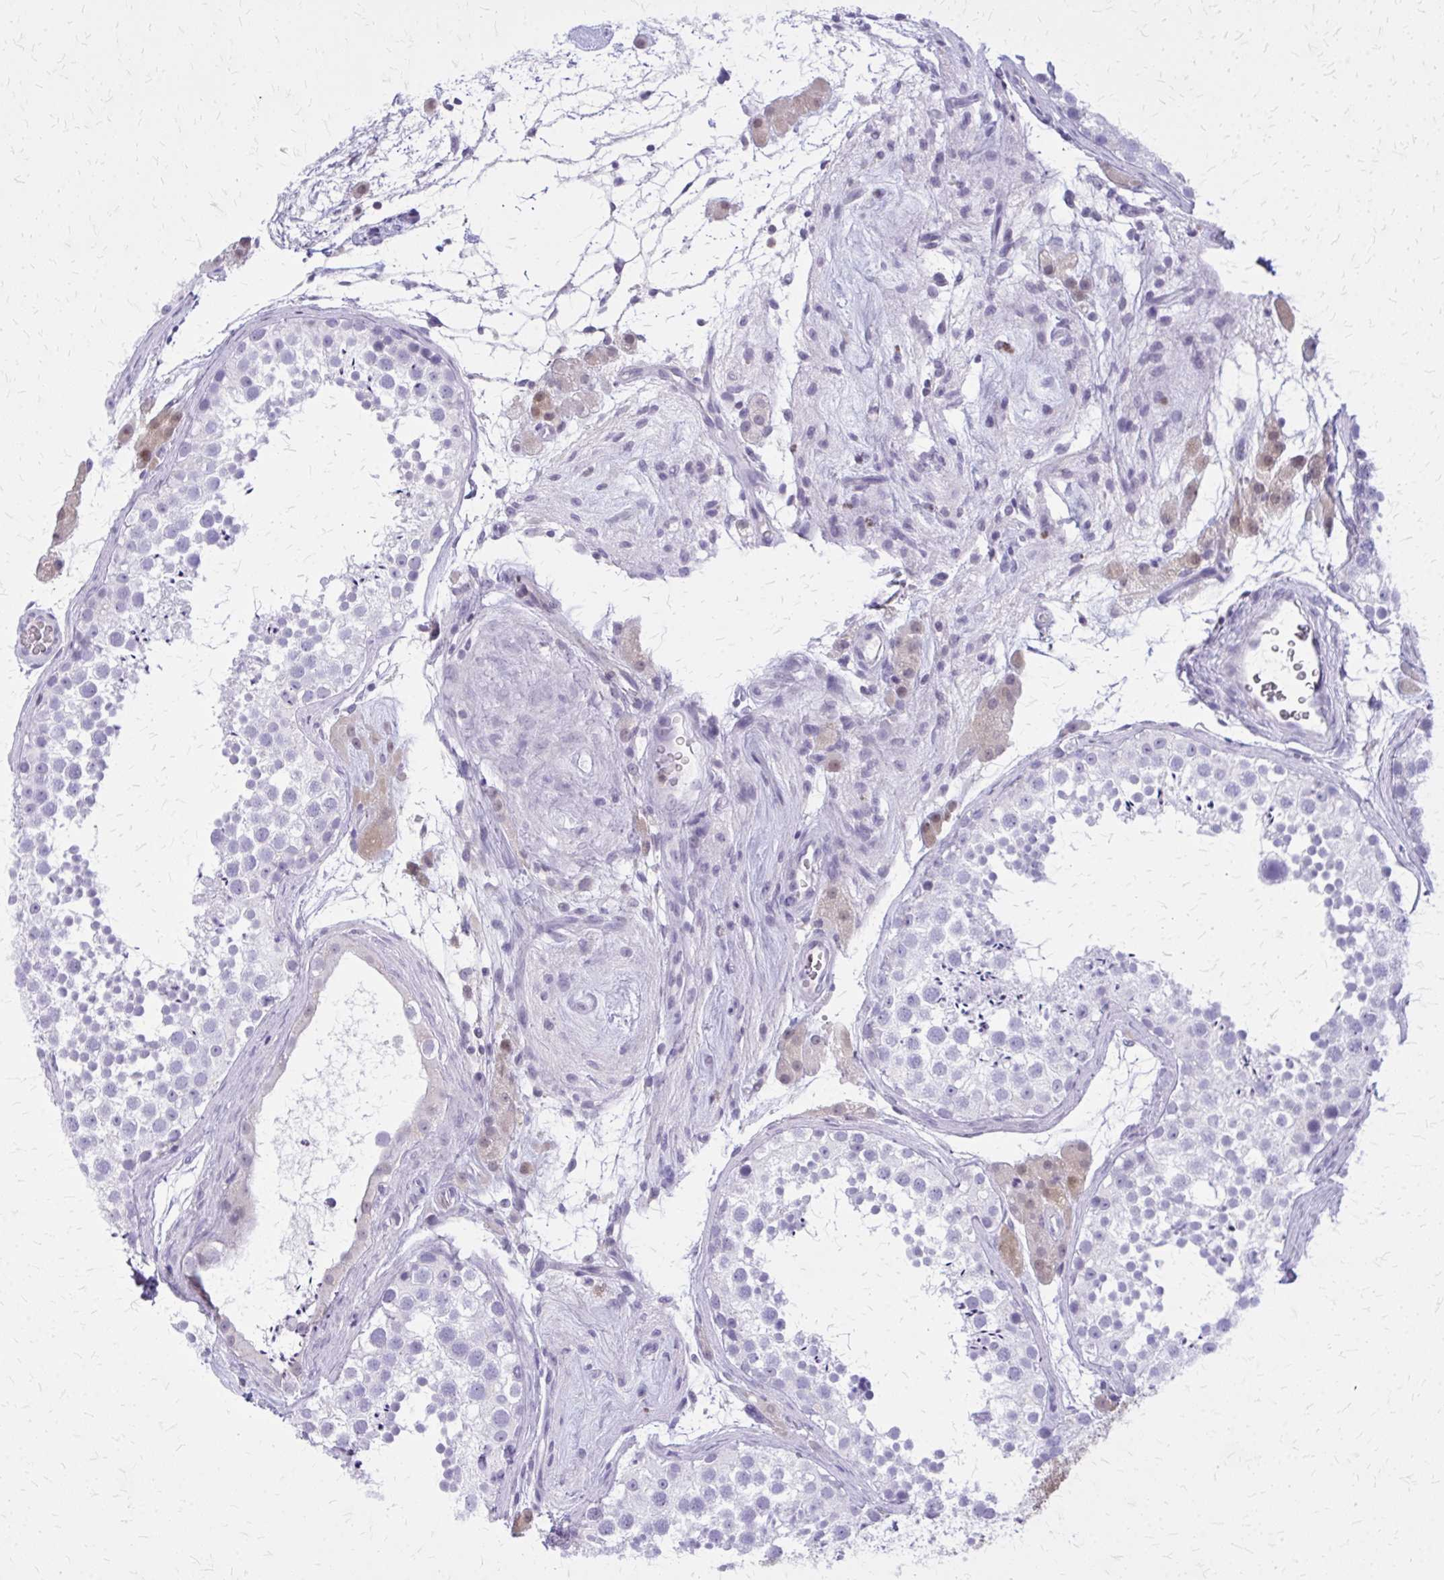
{"staining": {"intensity": "negative", "quantity": "none", "location": "none"}, "tissue": "testis", "cell_type": "Cells in seminiferous ducts", "image_type": "normal", "snomed": [{"axis": "morphology", "description": "Normal tissue, NOS"}, {"axis": "topography", "description": "Testis"}], "caption": "The micrograph shows no staining of cells in seminiferous ducts in benign testis. (Immunohistochemistry (ihc), brightfield microscopy, high magnification).", "gene": "GLRX", "patient": {"sex": "male", "age": 41}}